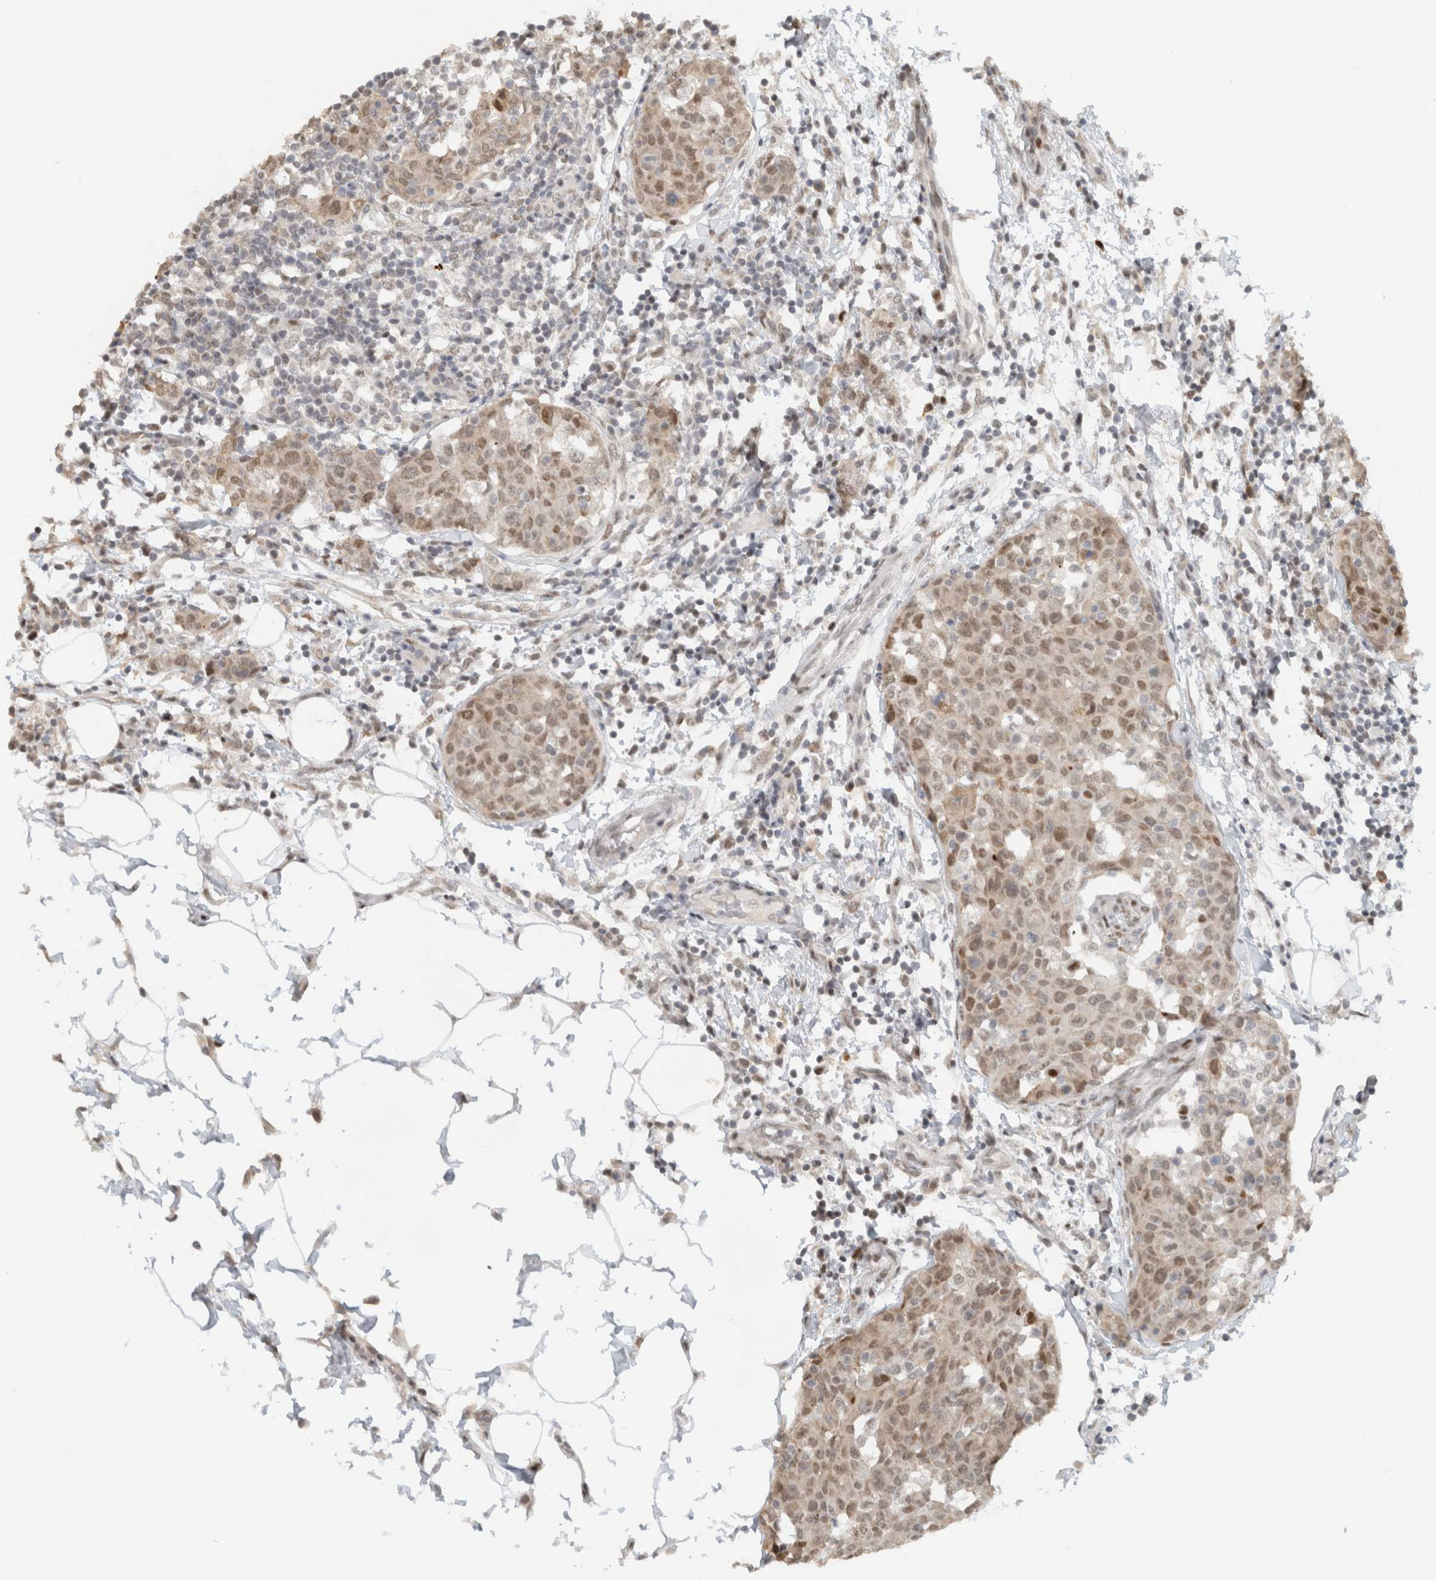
{"staining": {"intensity": "moderate", "quantity": ">75%", "location": "nuclear"}, "tissue": "breast cancer", "cell_type": "Tumor cells", "image_type": "cancer", "snomed": [{"axis": "morphology", "description": "Normal tissue, NOS"}, {"axis": "morphology", "description": "Duct carcinoma"}, {"axis": "topography", "description": "Breast"}], "caption": "IHC photomicrograph of neoplastic tissue: human breast cancer stained using IHC demonstrates medium levels of moderate protein expression localized specifically in the nuclear of tumor cells, appearing as a nuclear brown color.", "gene": "HNRNPR", "patient": {"sex": "female", "age": 37}}